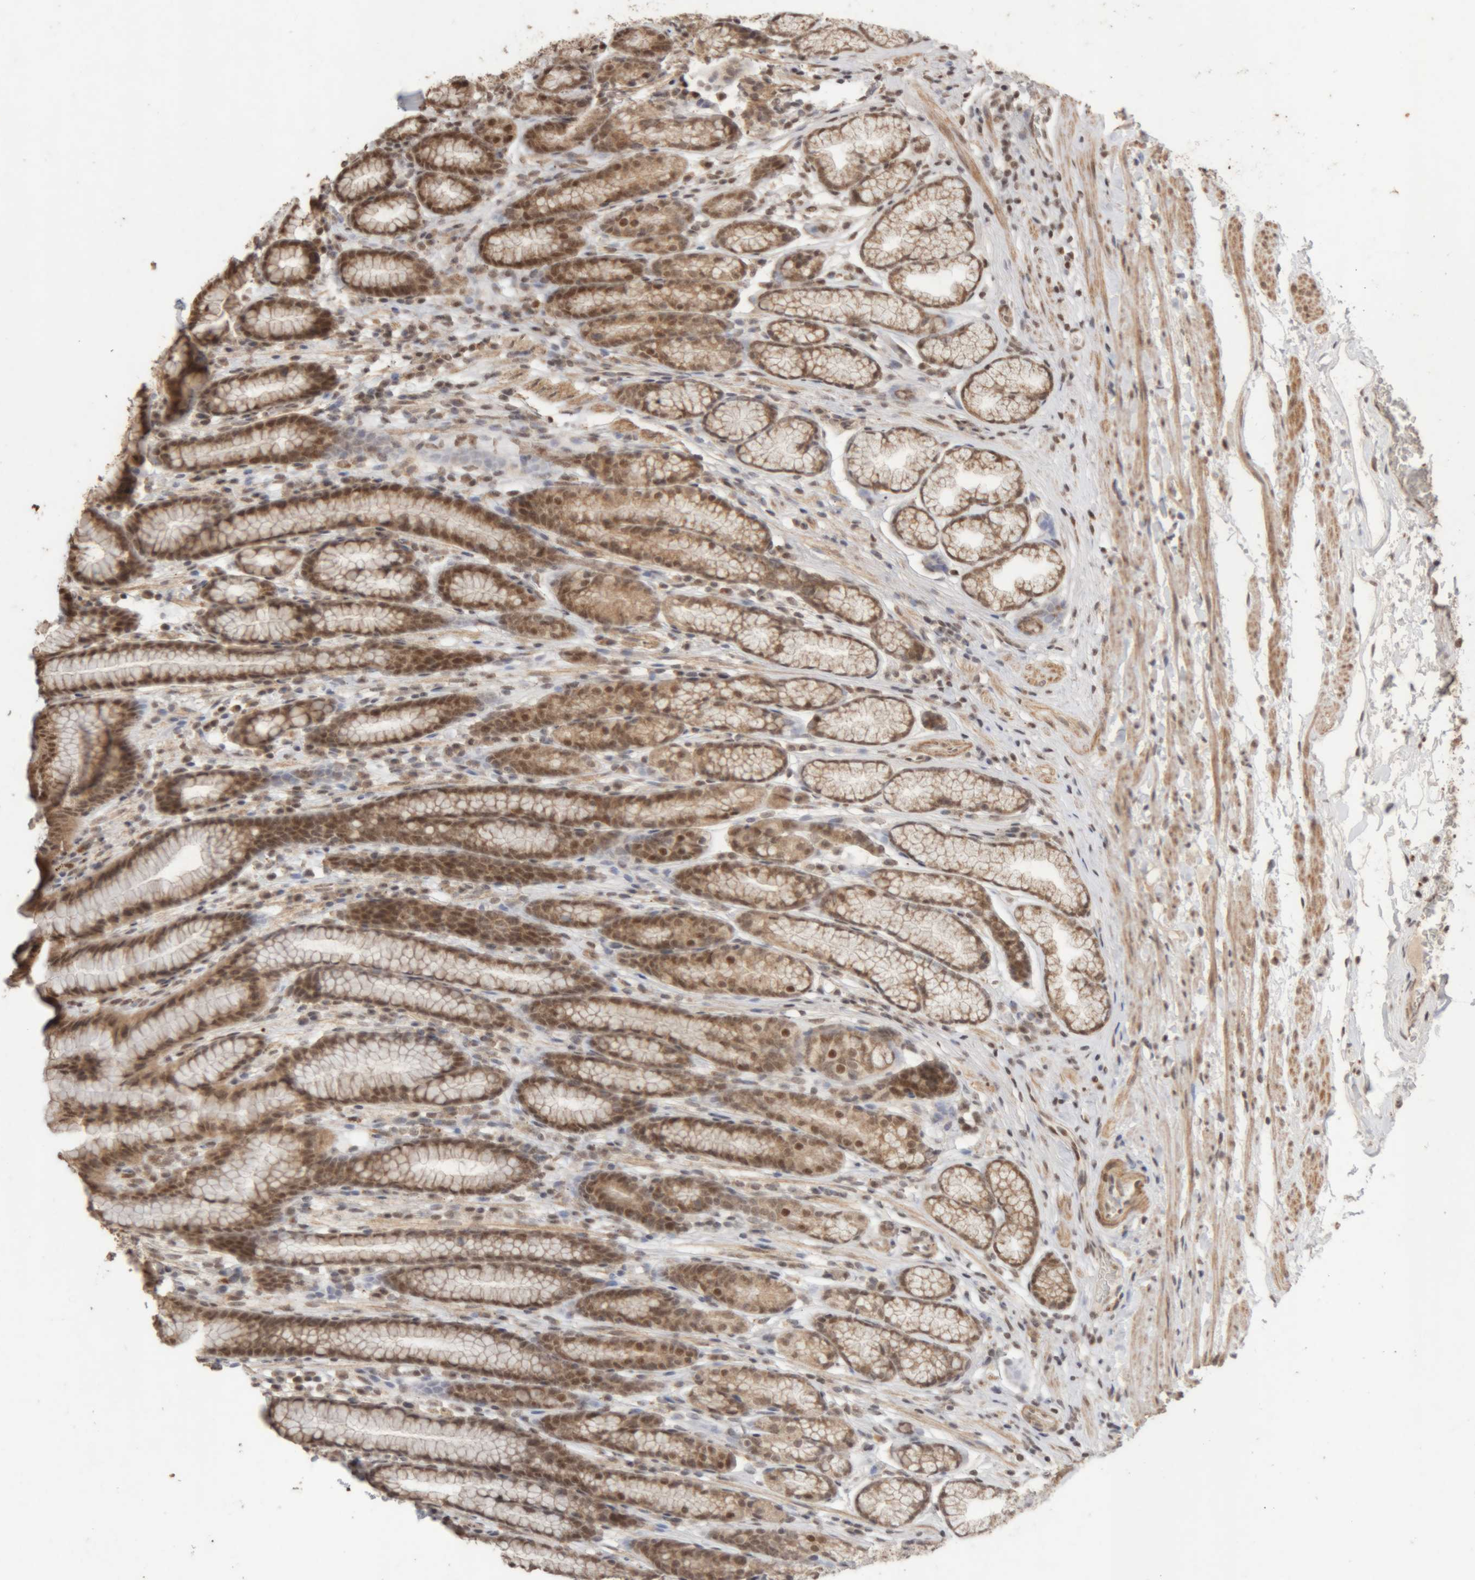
{"staining": {"intensity": "moderate", "quantity": ">75%", "location": "cytoplasmic/membranous,nuclear"}, "tissue": "stomach", "cell_type": "Glandular cells", "image_type": "normal", "snomed": [{"axis": "morphology", "description": "Normal tissue, NOS"}, {"axis": "topography", "description": "Stomach"}], "caption": "Stomach stained for a protein (brown) reveals moderate cytoplasmic/membranous,nuclear positive staining in about >75% of glandular cells.", "gene": "KEAP1", "patient": {"sex": "male", "age": 42}}